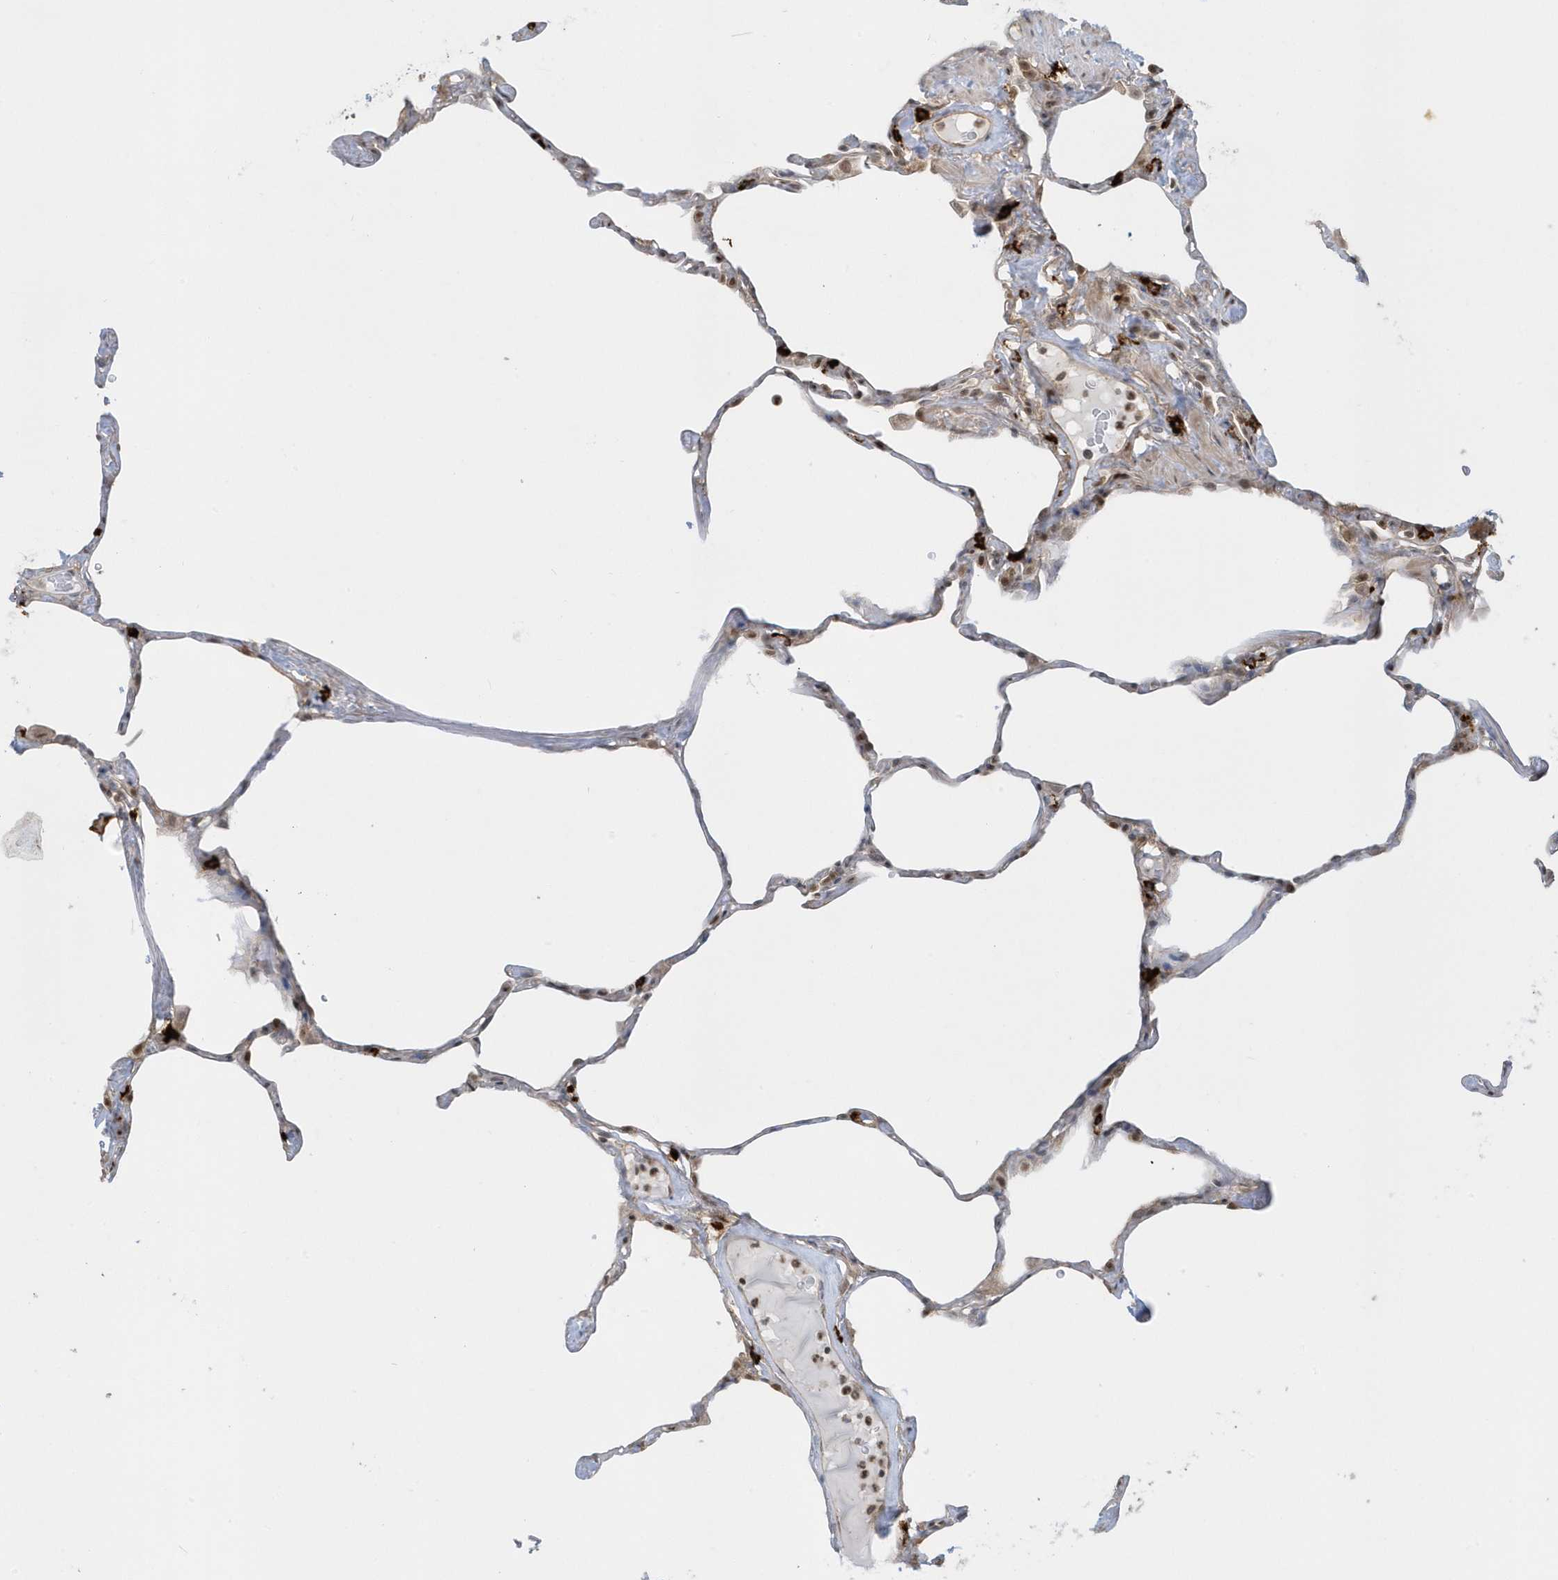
{"staining": {"intensity": "weak", "quantity": ">75%", "location": "cytoplasmic/membranous,nuclear"}, "tissue": "lung", "cell_type": "Alveolar cells", "image_type": "normal", "snomed": [{"axis": "morphology", "description": "Normal tissue, NOS"}, {"axis": "topography", "description": "Lung"}], "caption": "Weak cytoplasmic/membranous,nuclear expression is appreciated in approximately >75% of alveolar cells in unremarkable lung. The protein is stained brown, and the nuclei are stained in blue (DAB (3,3'-diaminobenzidine) IHC with brightfield microscopy, high magnification).", "gene": "PPP1R7", "patient": {"sex": "male", "age": 65}}